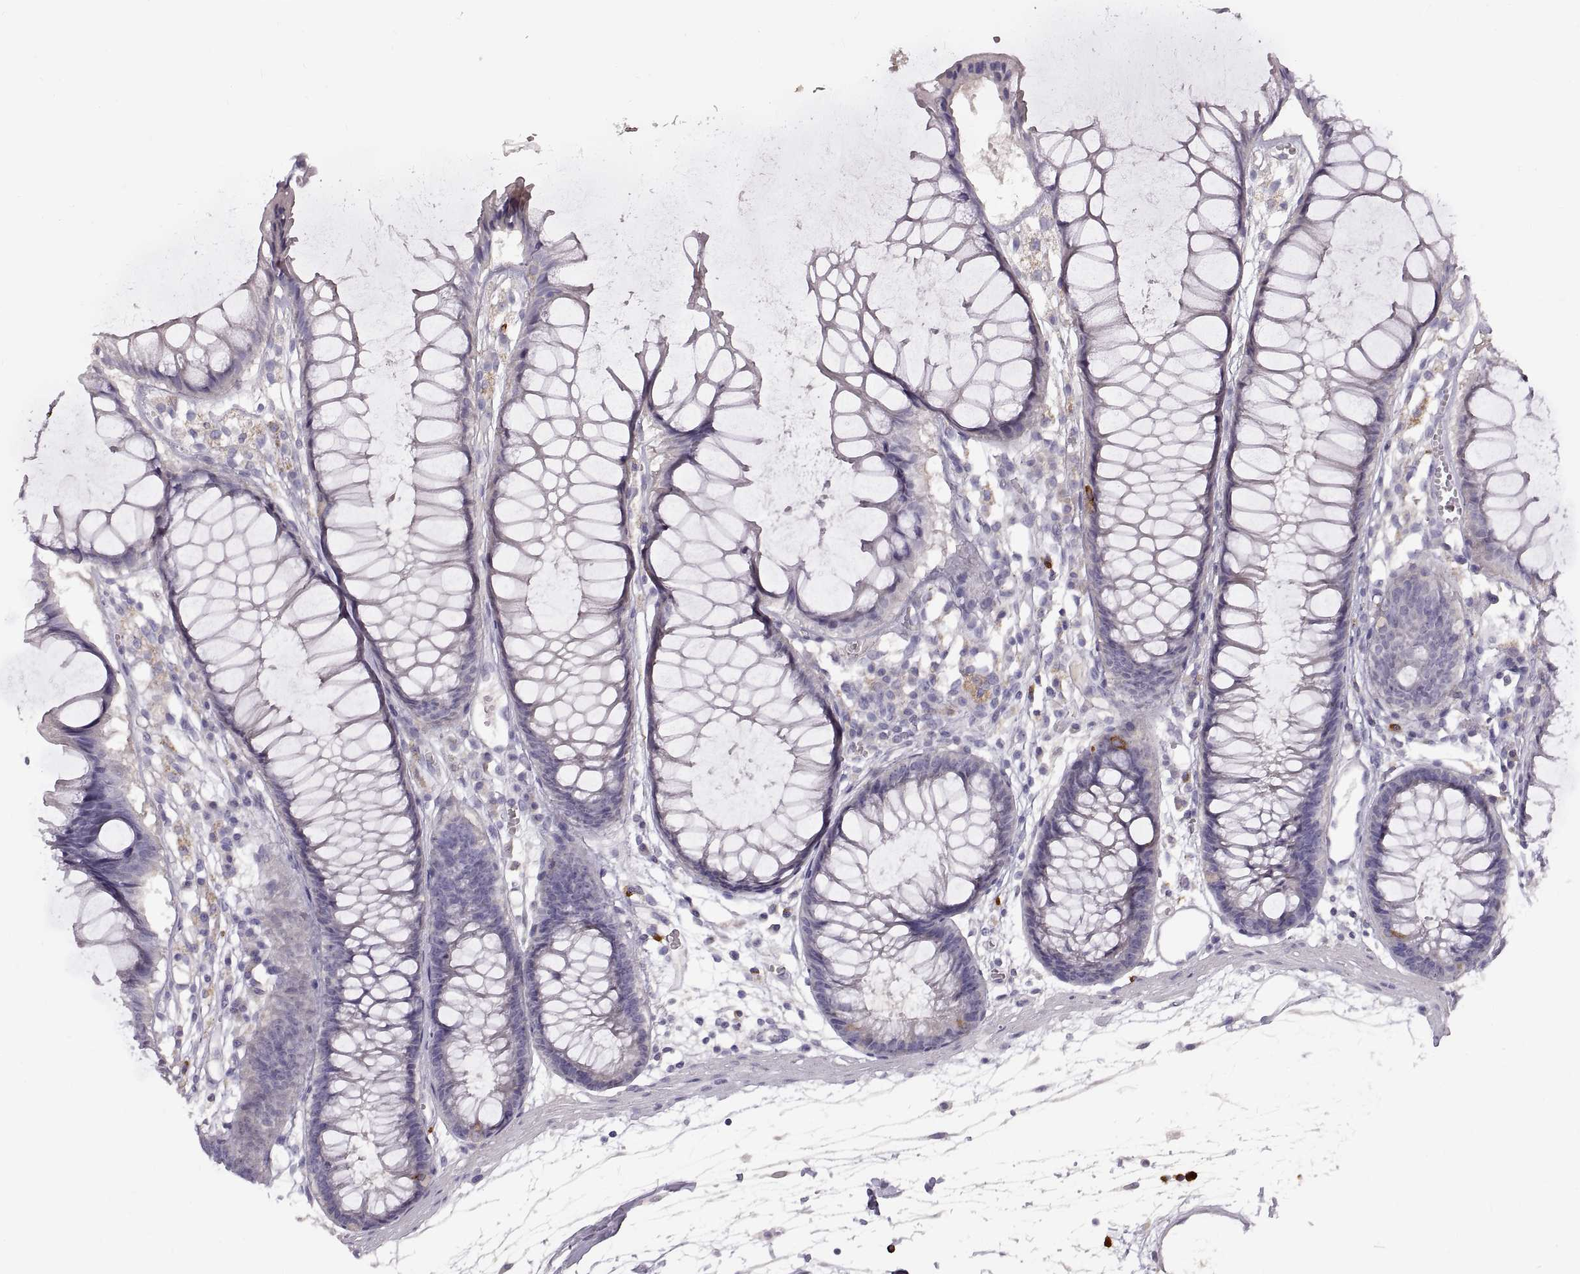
{"staining": {"intensity": "negative", "quantity": "none", "location": "none"}, "tissue": "colon", "cell_type": "Endothelial cells", "image_type": "normal", "snomed": [{"axis": "morphology", "description": "Normal tissue, NOS"}, {"axis": "morphology", "description": "Adenocarcinoma, NOS"}, {"axis": "topography", "description": "Colon"}], "caption": "IHC image of benign colon stained for a protein (brown), which exhibits no positivity in endothelial cells.", "gene": "WFDC8", "patient": {"sex": "male", "age": 65}}